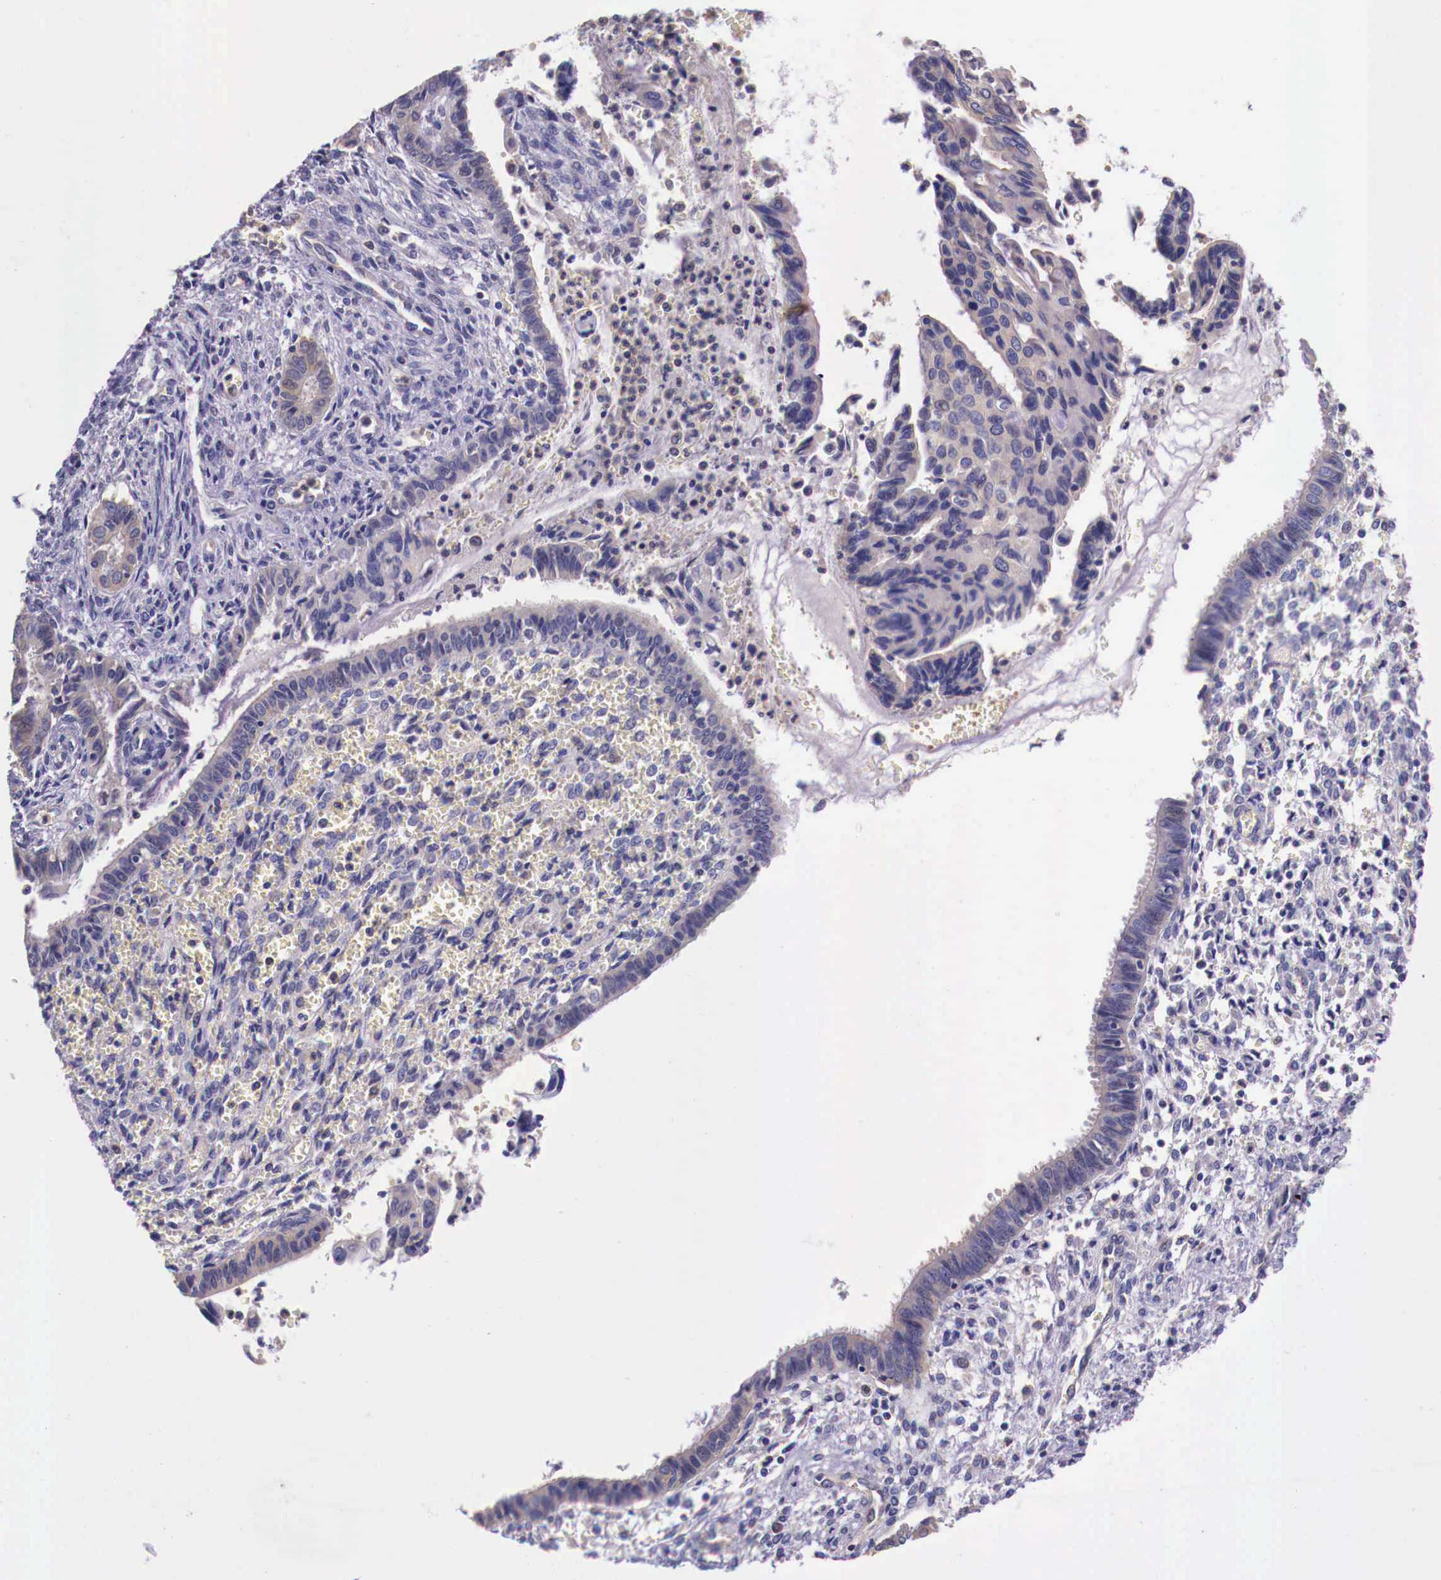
{"staining": {"intensity": "weak", "quantity": "<25%", "location": "cytoplasmic/membranous"}, "tissue": "cervical cancer", "cell_type": "Tumor cells", "image_type": "cancer", "snomed": [{"axis": "morphology", "description": "Normal tissue, NOS"}, {"axis": "morphology", "description": "Adenocarcinoma, NOS"}, {"axis": "topography", "description": "Cervix"}], "caption": "IHC micrograph of neoplastic tissue: cervical cancer (adenocarcinoma) stained with DAB shows no significant protein staining in tumor cells.", "gene": "GRIPAP1", "patient": {"sex": "female", "age": 34}}